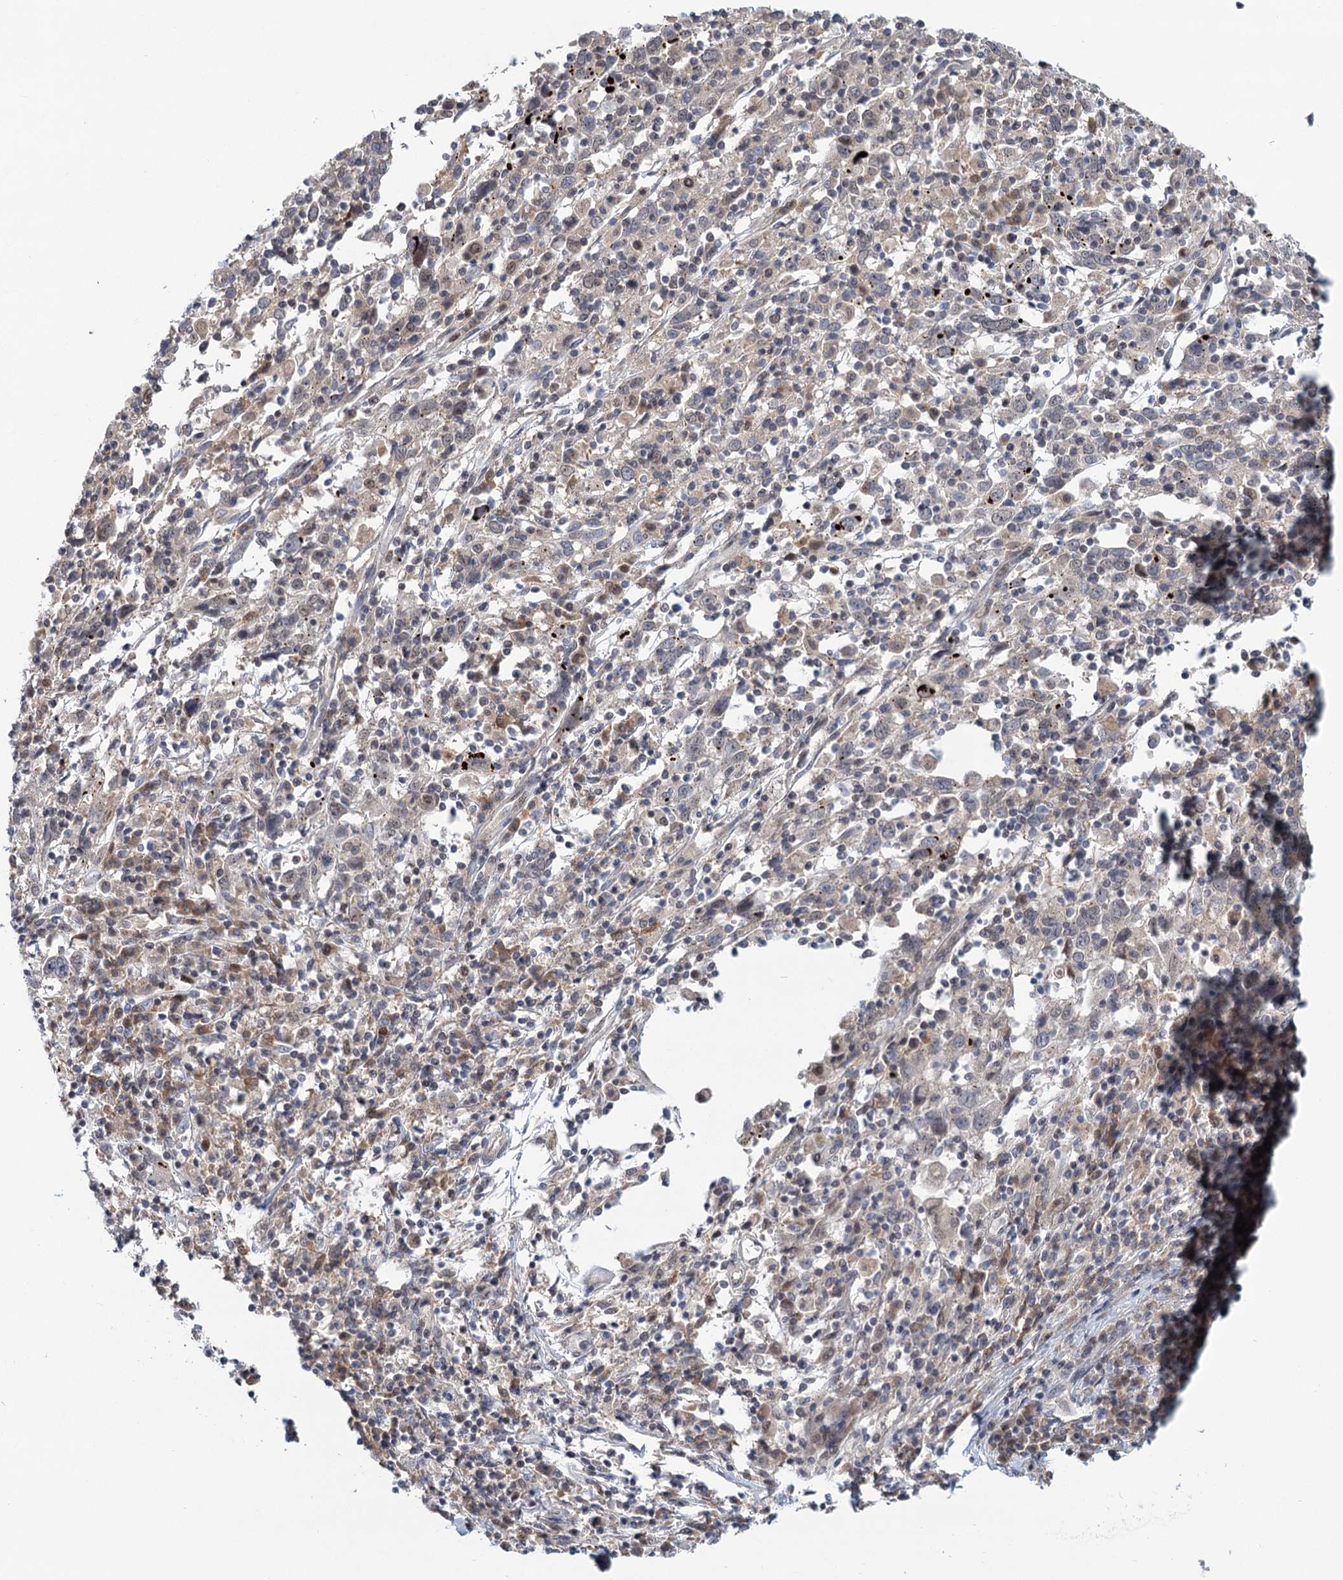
{"staining": {"intensity": "negative", "quantity": "none", "location": "none"}, "tissue": "cervical cancer", "cell_type": "Tumor cells", "image_type": "cancer", "snomed": [{"axis": "morphology", "description": "Squamous cell carcinoma, NOS"}, {"axis": "topography", "description": "Cervix"}], "caption": "Tumor cells show no significant staining in cervical squamous cell carcinoma.", "gene": "STAP1", "patient": {"sex": "female", "age": 46}}